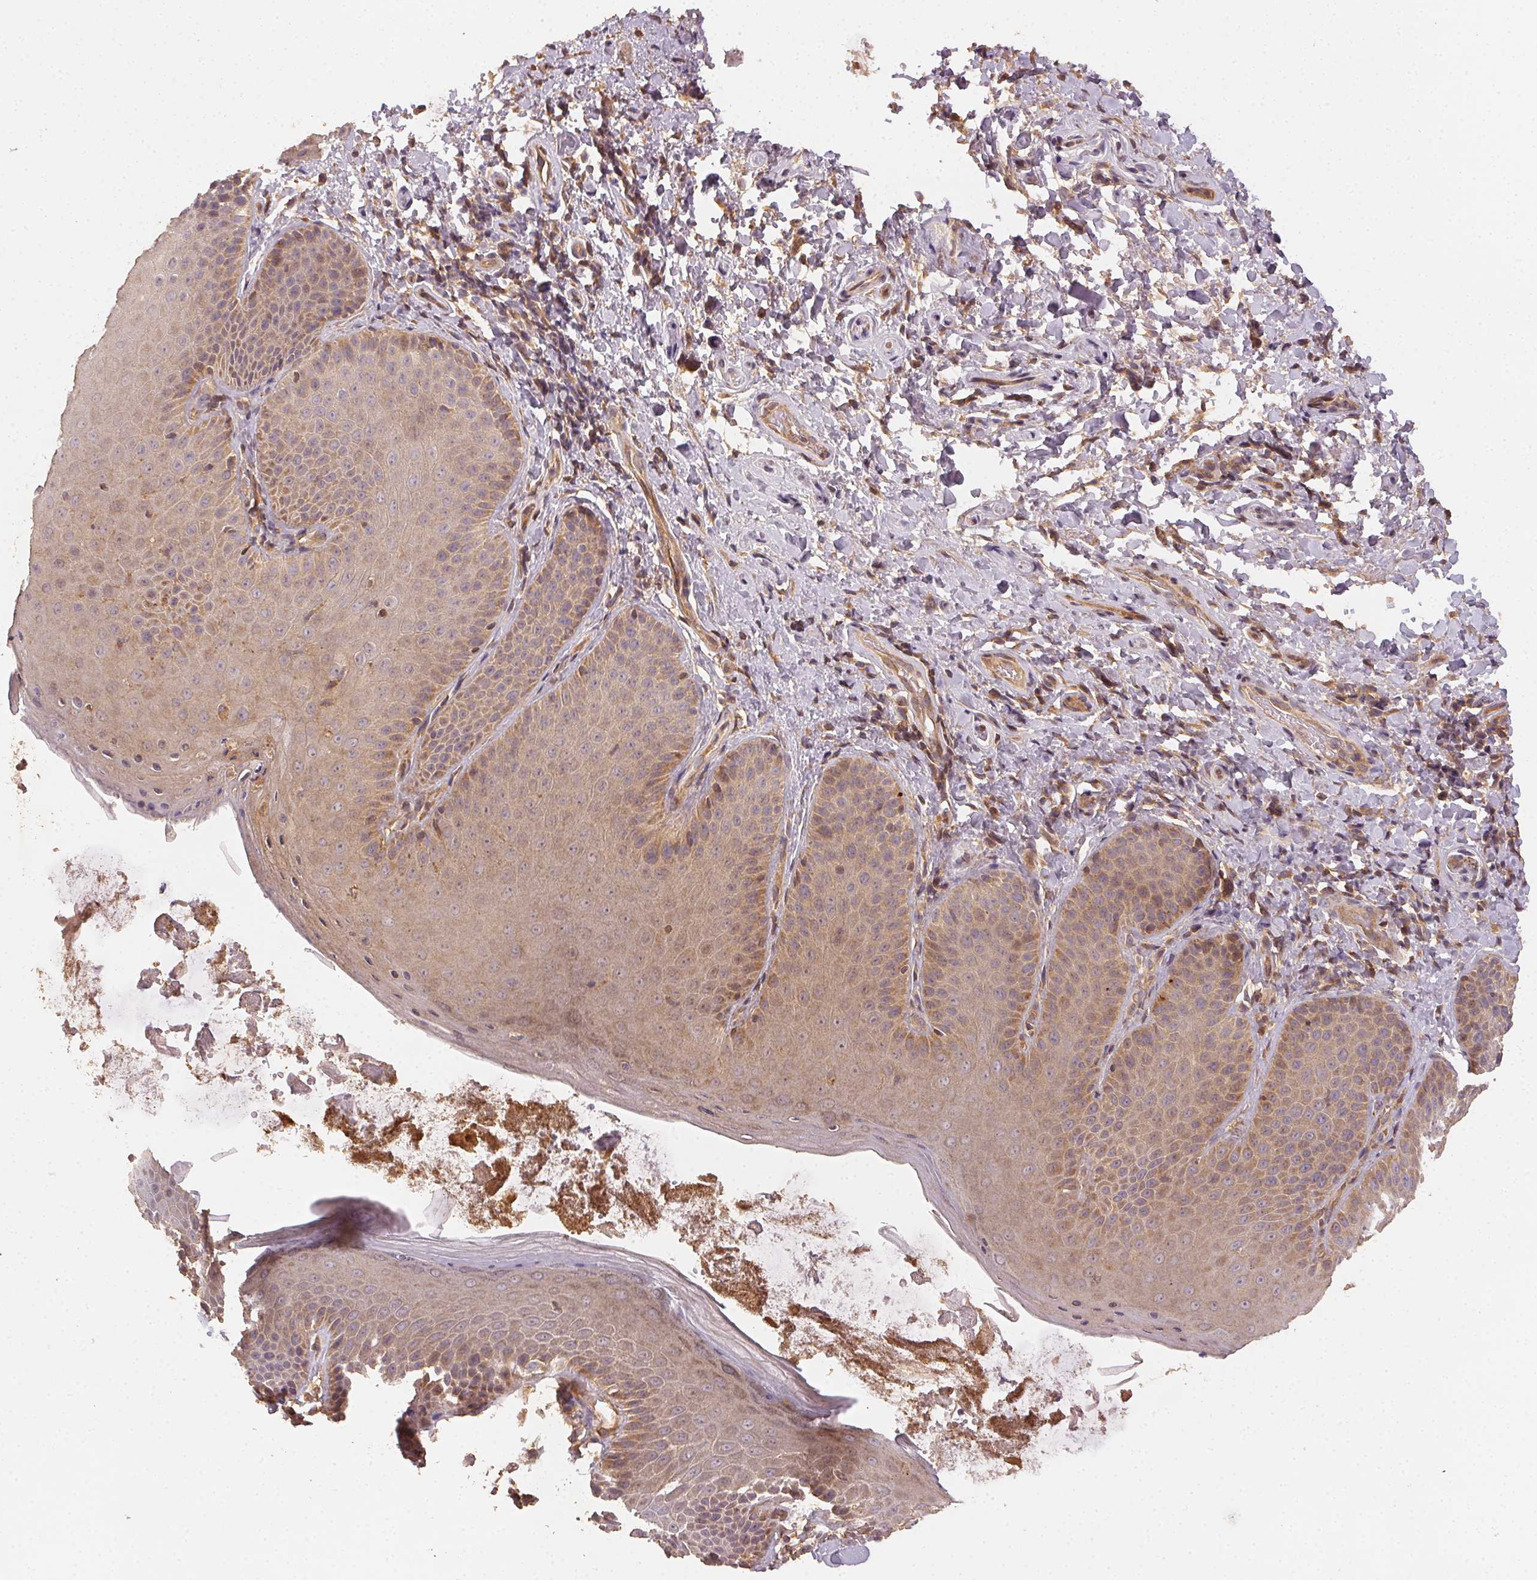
{"staining": {"intensity": "weak", "quantity": "25%-75%", "location": "cytoplasmic/membranous"}, "tissue": "skin", "cell_type": "Epidermal cells", "image_type": "normal", "snomed": [{"axis": "morphology", "description": "Normal tissue, NOS"}, {"axis": "topography", "description": "Anal"}, {"axis": "topography", "description": "Peripheral nerve tissue"}], "caption": "Epidermal cells reveal low levels of weak cytoplasmic/membranous expression in approximately 25%-75% of cells in normal skin.", "gene": "RALA", "patient": {"sex": "male", "age": 51}}